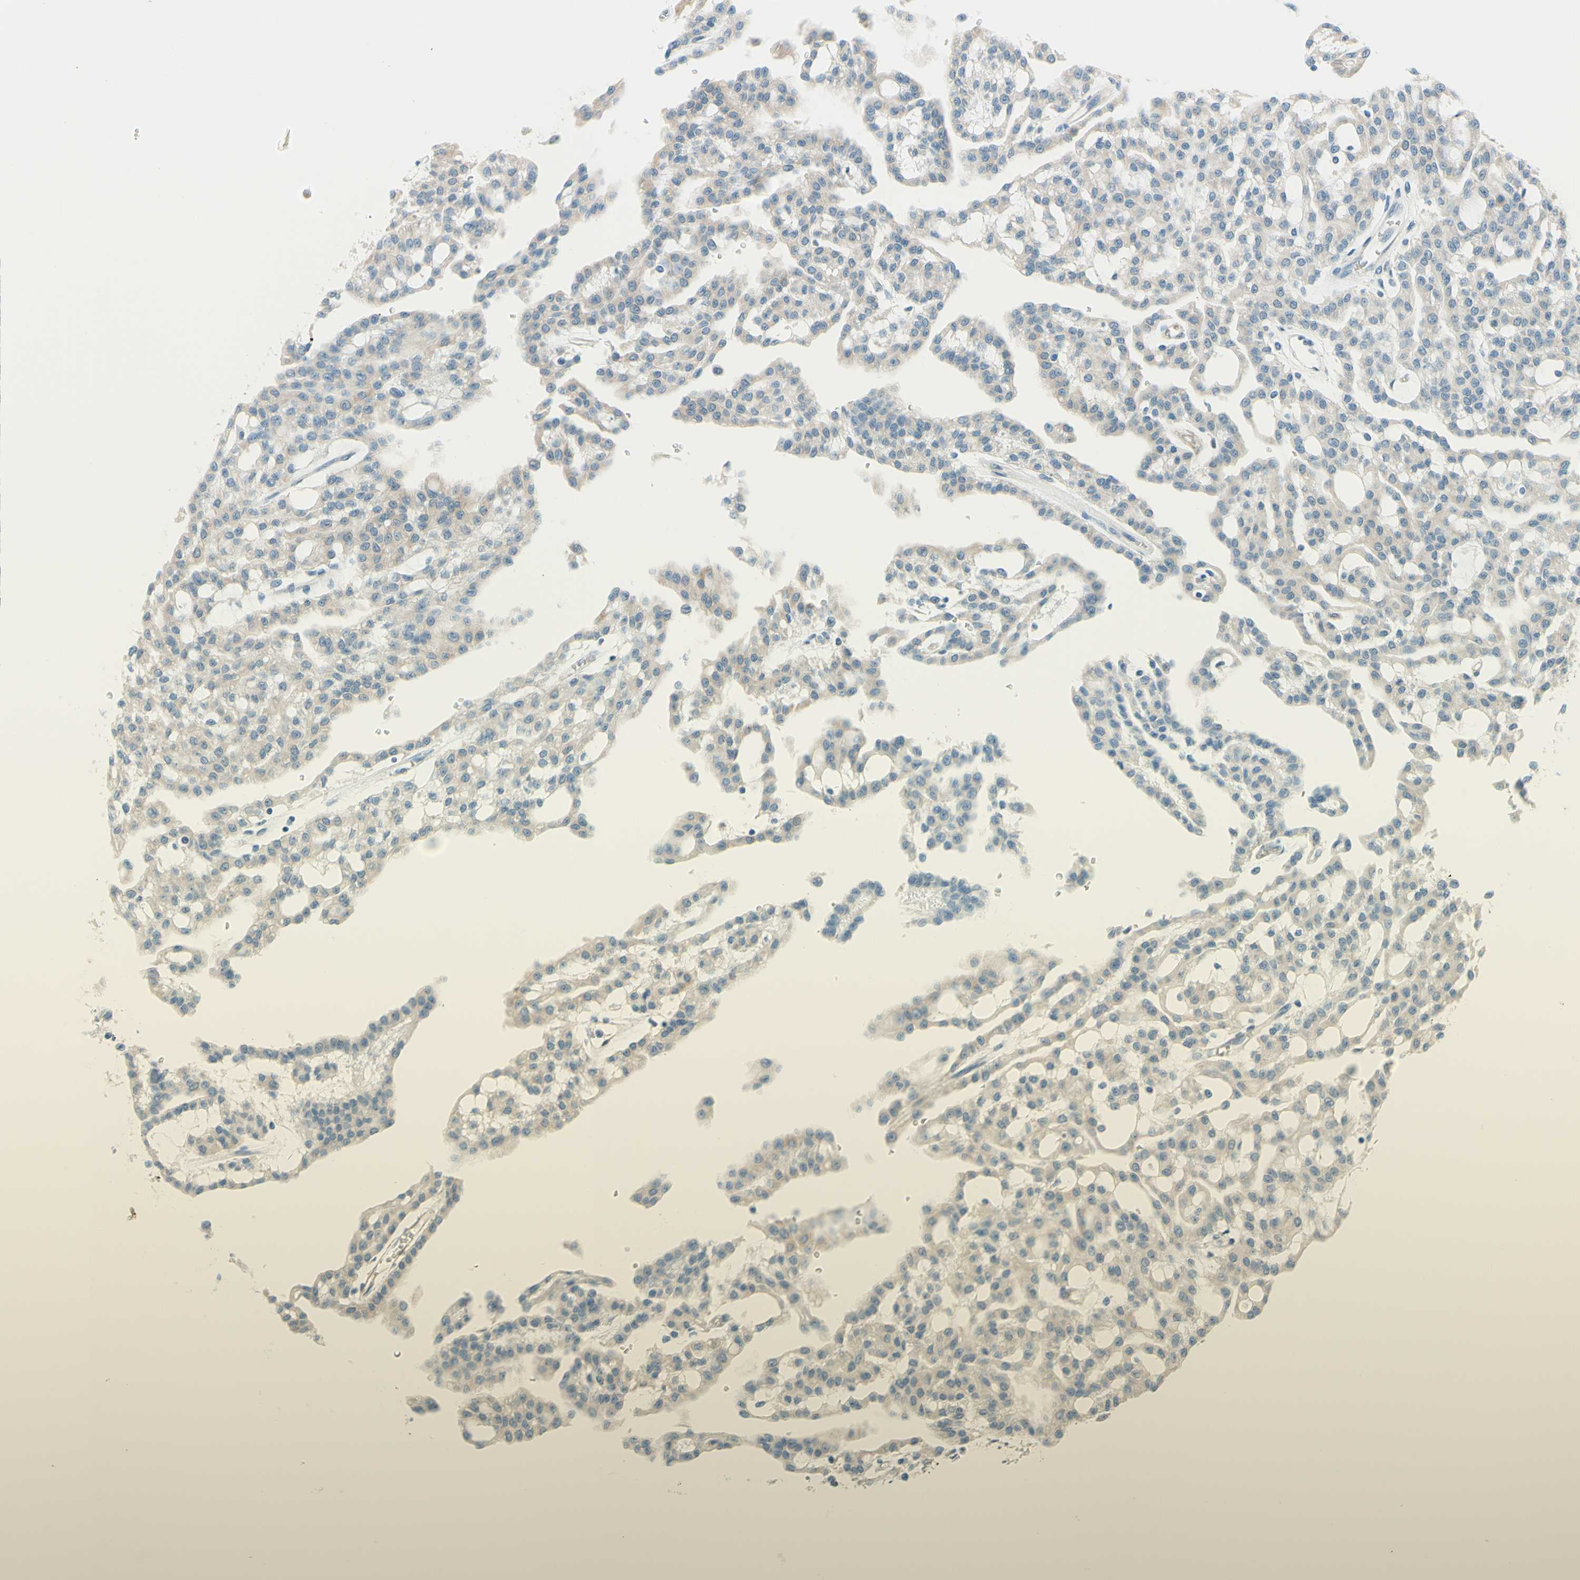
{"staining": {"intensity": "weak", "quantity": "<25%", "location": "cytoplasmic/membranous"}, "tissue": "renal cancer", "cell_type": "Tumor cells", "image_type": "cancer", "snomed": [{"axis": "morphology", "description": "Adenocarcinoma, NOS"}, {"axis": "topography", "description": "Kidney"}], "caption": "Tumor cells are negative for brown protein staining in renal adenocarcinoma. The staining was performed using DAB (3,3'-diaminobenzidine) to visualize the protein expression in brown, while the nuclei were stained in blue with hematoxylin (Magnification: 20x).", "gene": "JPH1", "patient": {"sex": "male", "age": 63}}